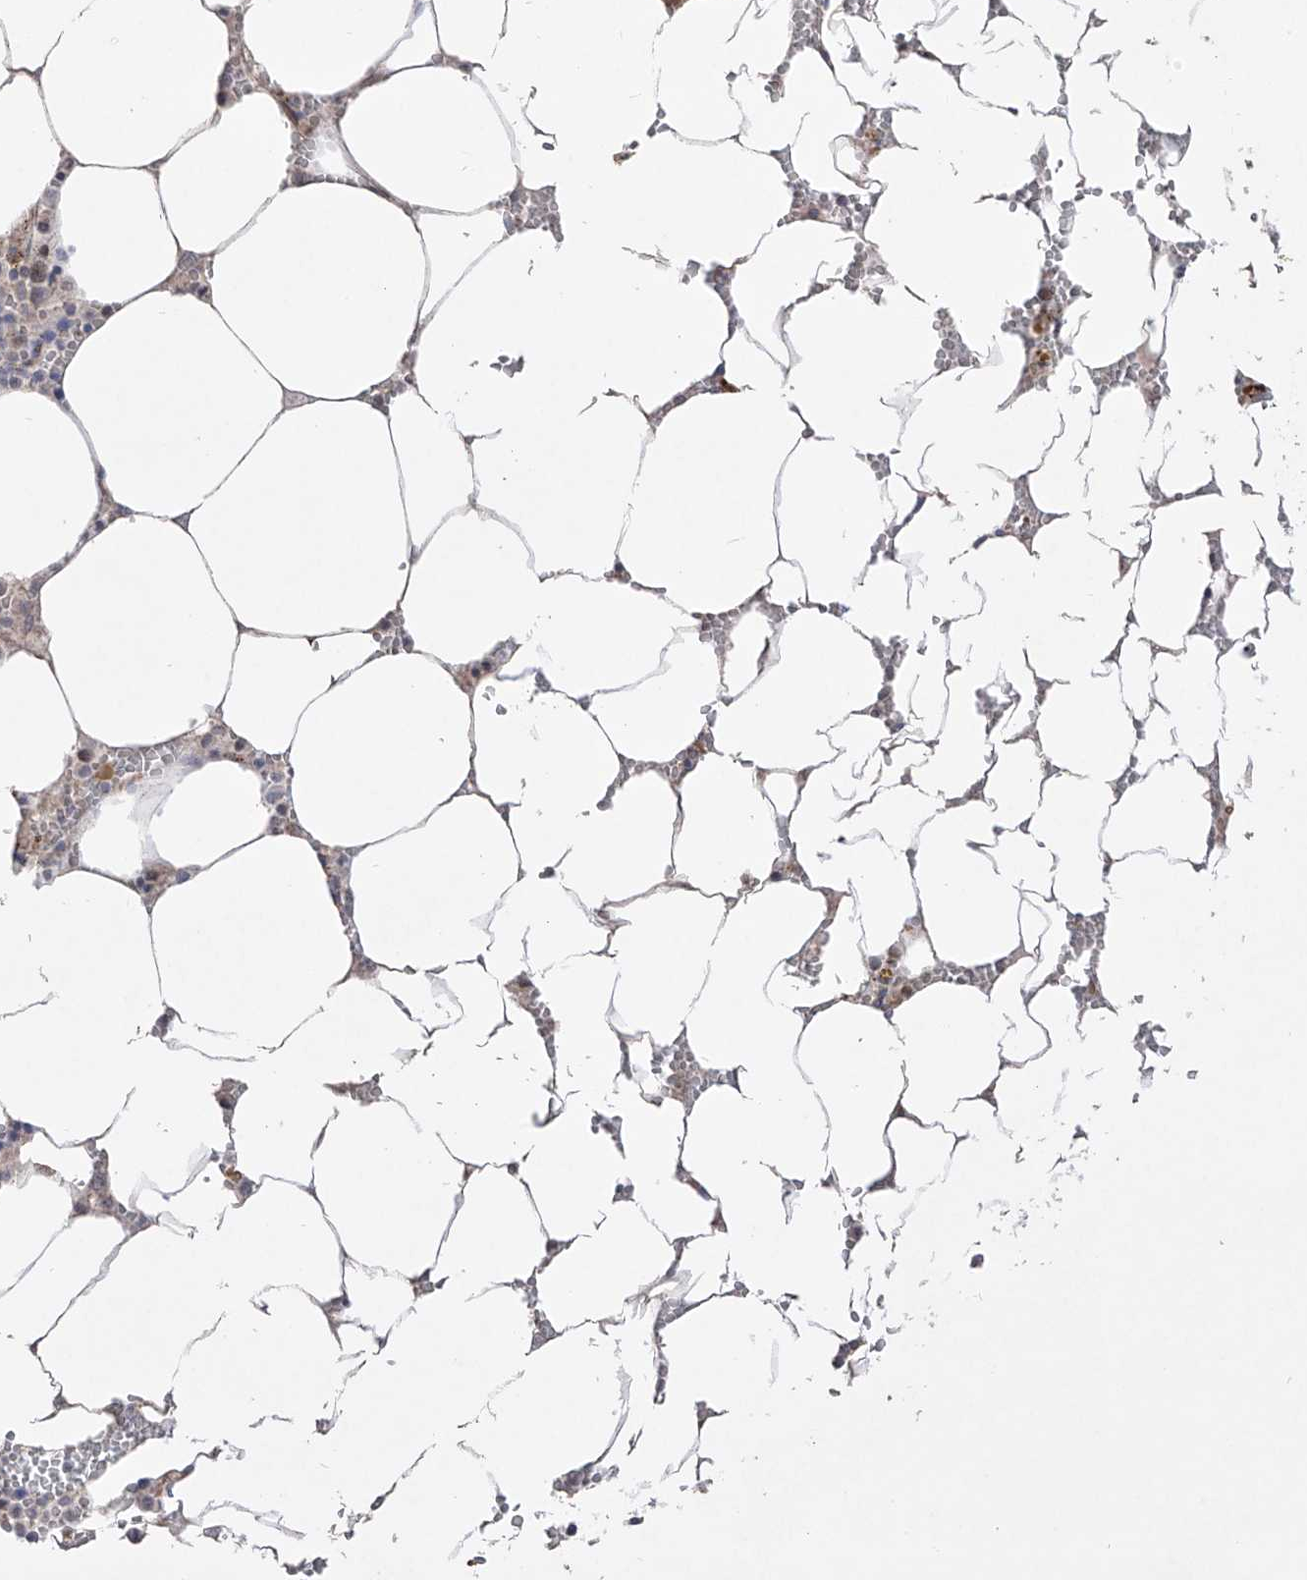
{"staining": {"intensity": "moderate", "quantity": "<25%", "location": "cytoplasmic/membranous"}, "tissue": "bone marrow", "cell_type": "Hematopoietic cells", "image_type": "normal", "snomed": [{"axis": "morphology", "description": "Normal tissue, NOS"}, {"axis": "topography", "description": "Bone marrow"}], "caption": "IHC of normal bone marrow shows low levels of moderate cytoplasmic/membranous expression in approximately <25% of hematopoietic cells. (DAB (3,3'-diaminobenzidine) IHC, brown staining for protein, blue staining for nuclei).", "gene": "YKT6", "patient": {"sex": "male", "age": 70}}